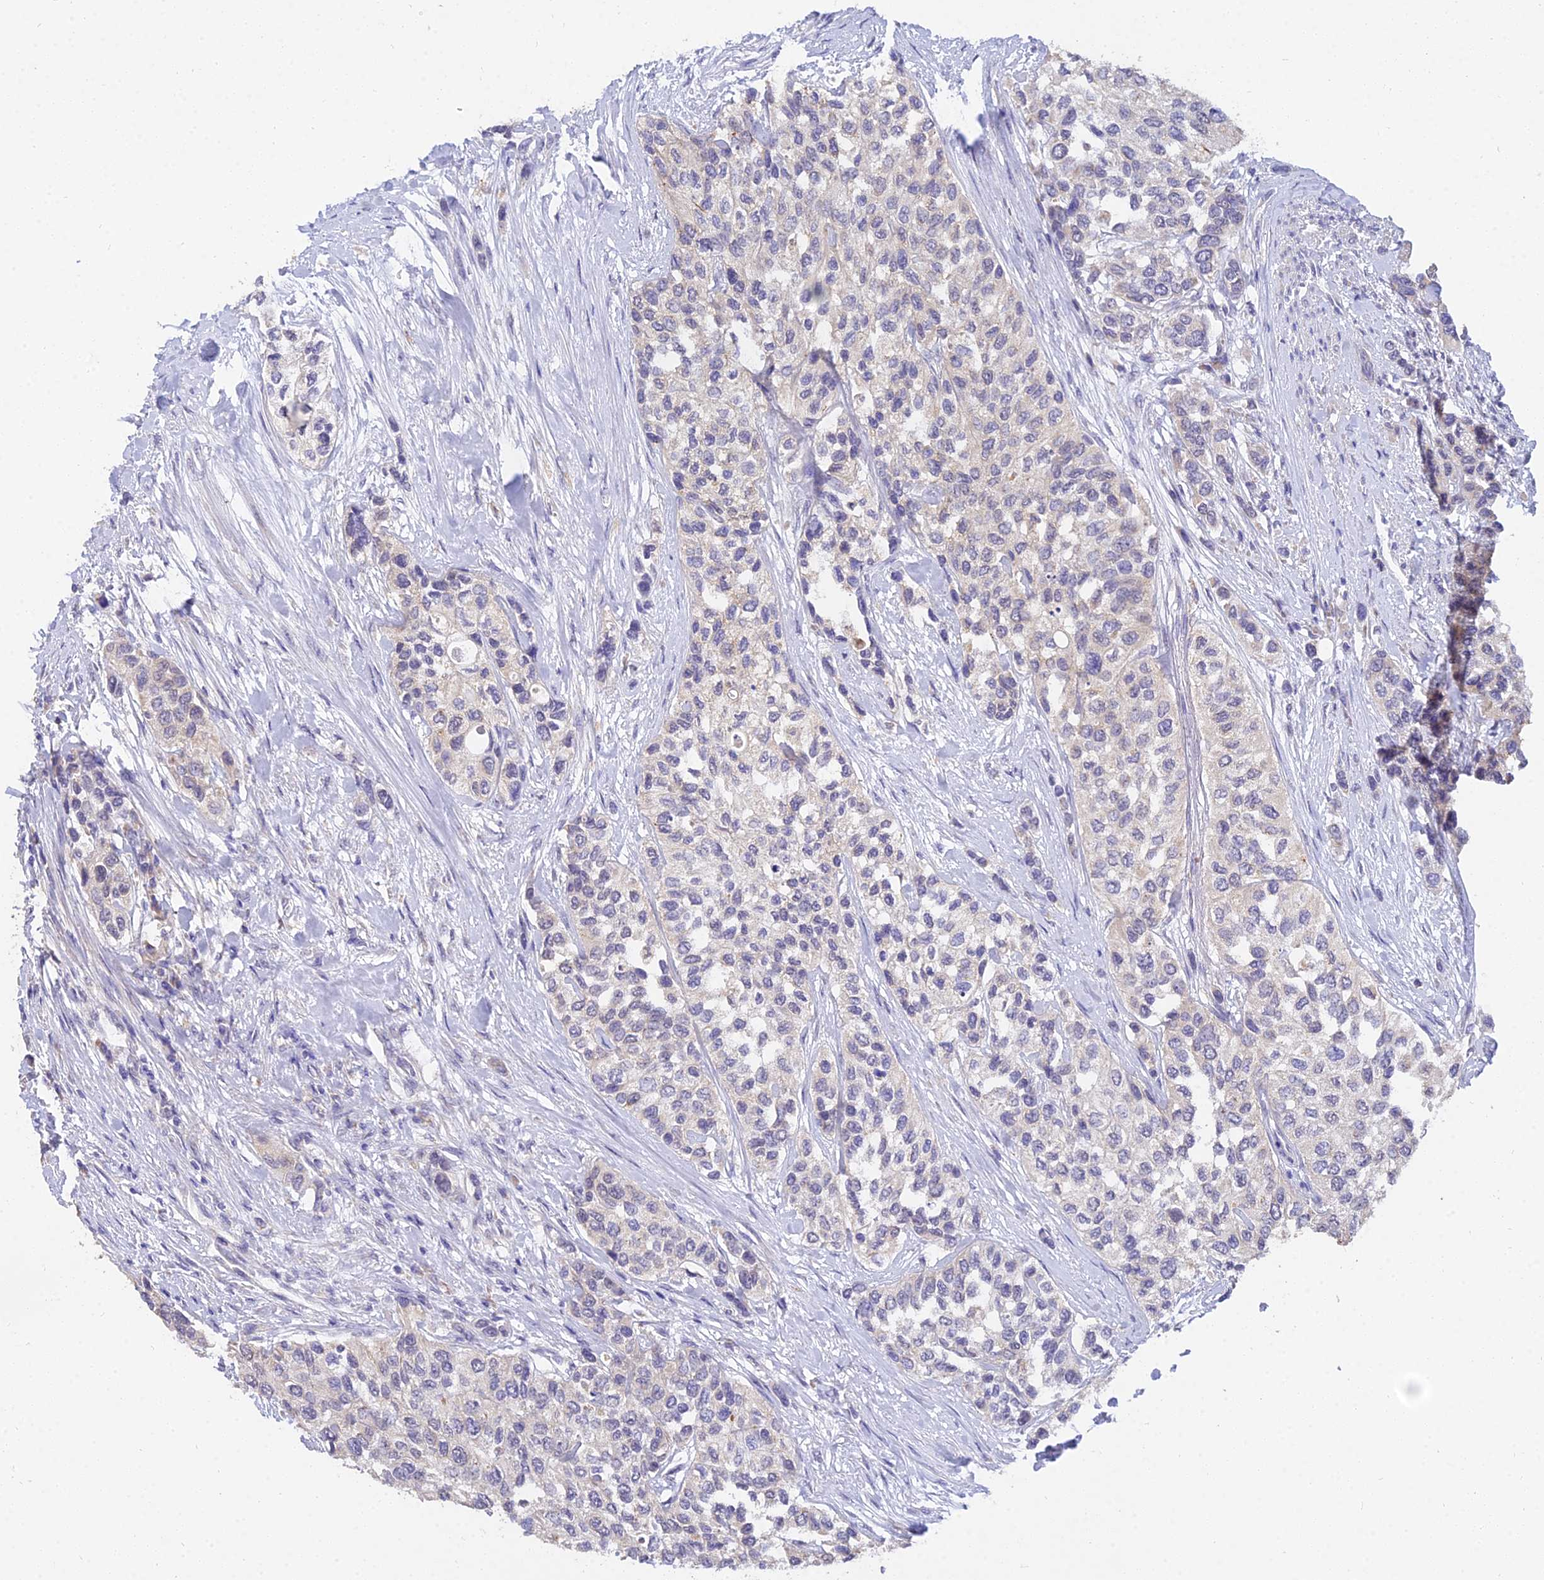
{"staining": {"intensity": "negative", "quantity": "none", "location": "none"}, "tissue": "urothelial cancer", "cell_type": "Tumor cells", "image_type": "cancer", "snomed": [{"axis": "morphology", "description": "Normal tissue, NOS"}, {"axis": "morphology", "description": "Urothelial carcinoma, High grade"}, {"axis": "topography", "description": "Vascular tissue"}, {"axis": "topography", "description": "Urinary bladder"}], "caption": "An immunohistochemistry image of urothelial cancer is shown. There is no staining in tumor cells of urothelial cancer.", "gene": "ARL8B", "patient": {"sex": "female", "age": 56}}